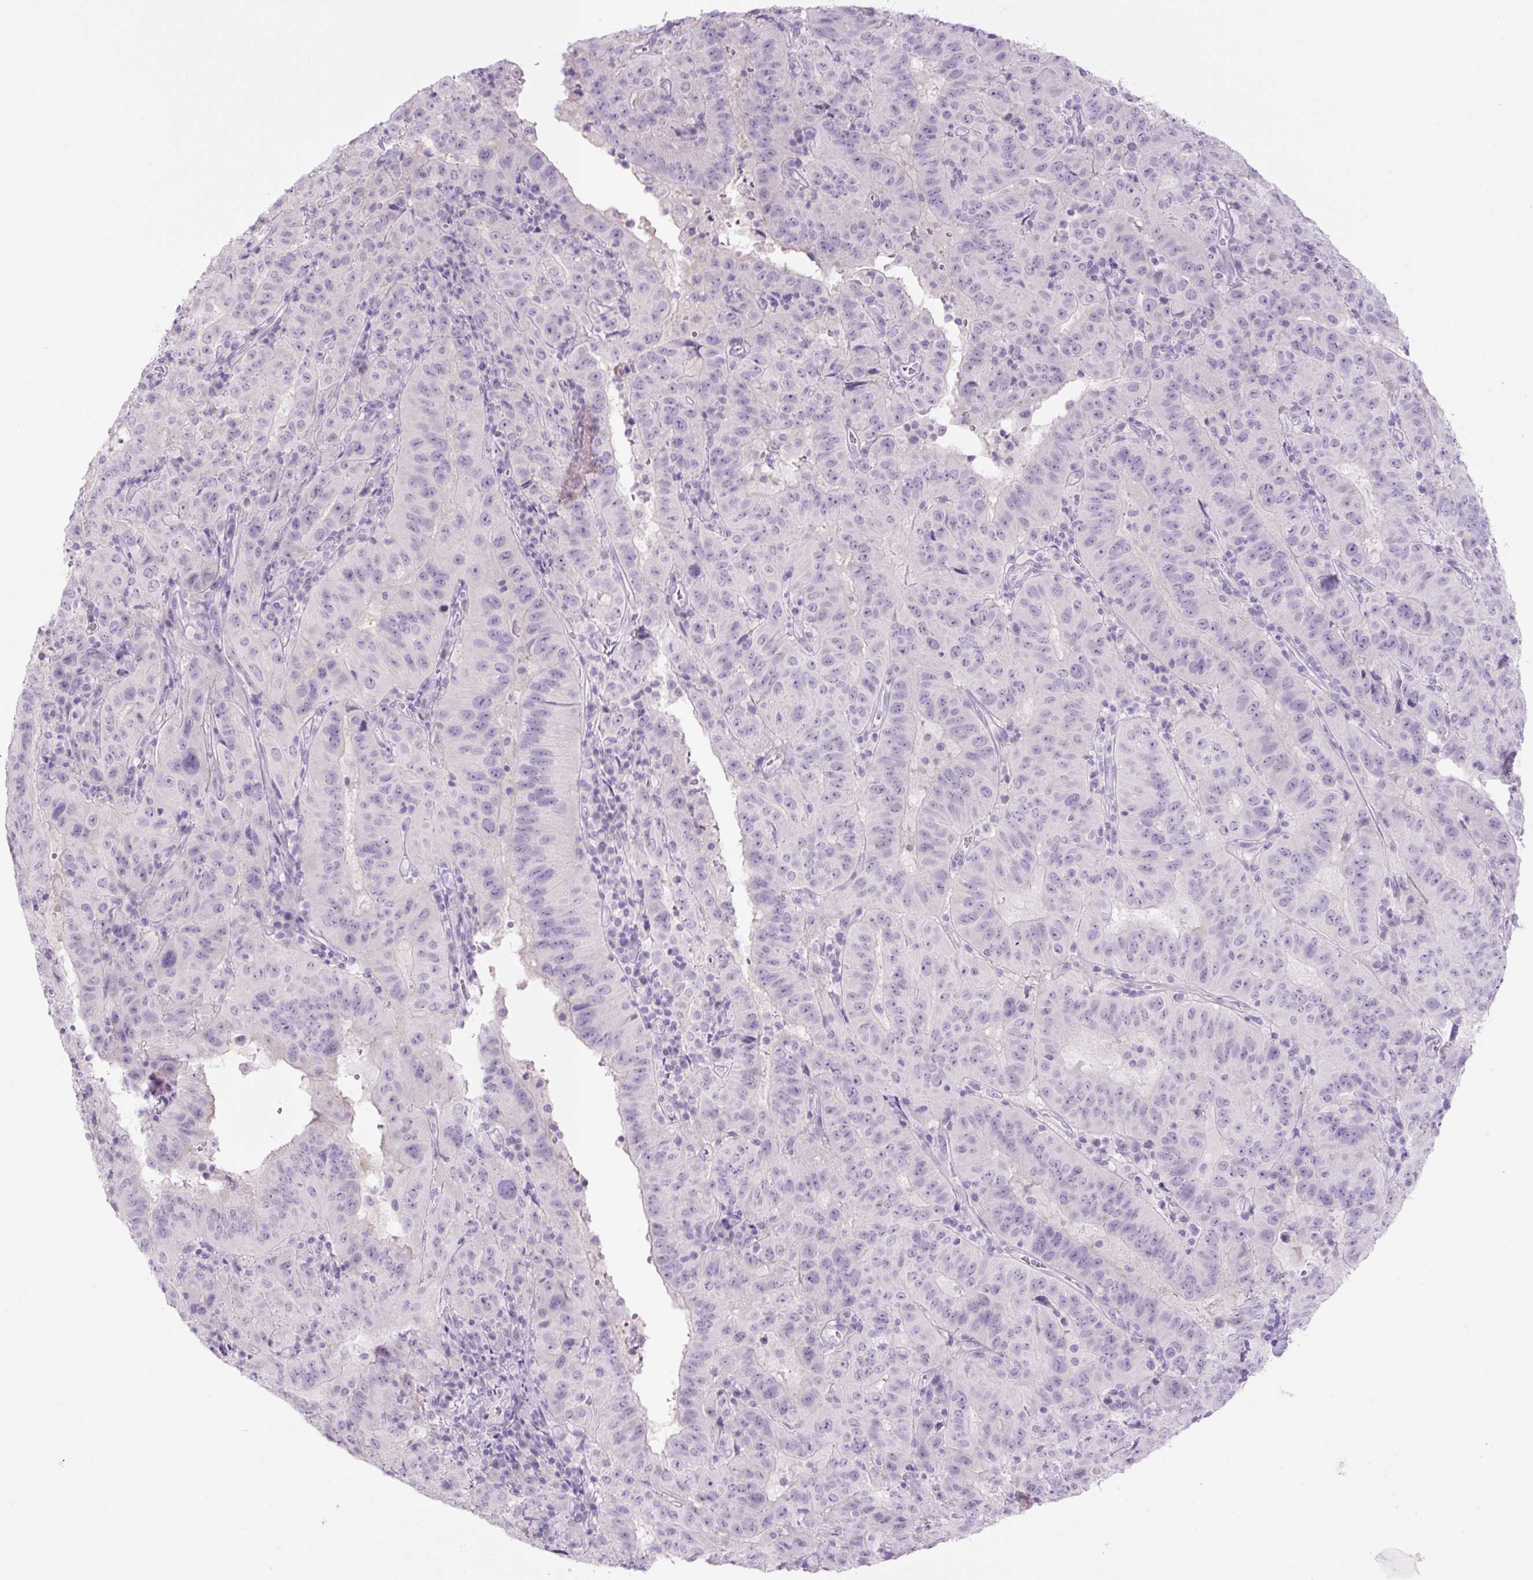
{"staining": {"intensity": "negative", "quantity": "none", "location": "none"}, "tissue": "pancreatic cancer", "cell_type": "Tumor cells", "image_type": "cancer", "snomed": [{"axis": "morphology", "description": "Adenocarcinoma, NOS"}, {"axis": "topography", "description": "Pancreas"}], "caption": "Protein analysis of pancreatic adenocarcinoma reveals no significant positivity in tumor cells. The staining is performed using DAB brown chromogen with nuclei counter-stained in using hematoxylin.", "gene": "COL9A2", "patient": {"sex": "male", "age": 63}}